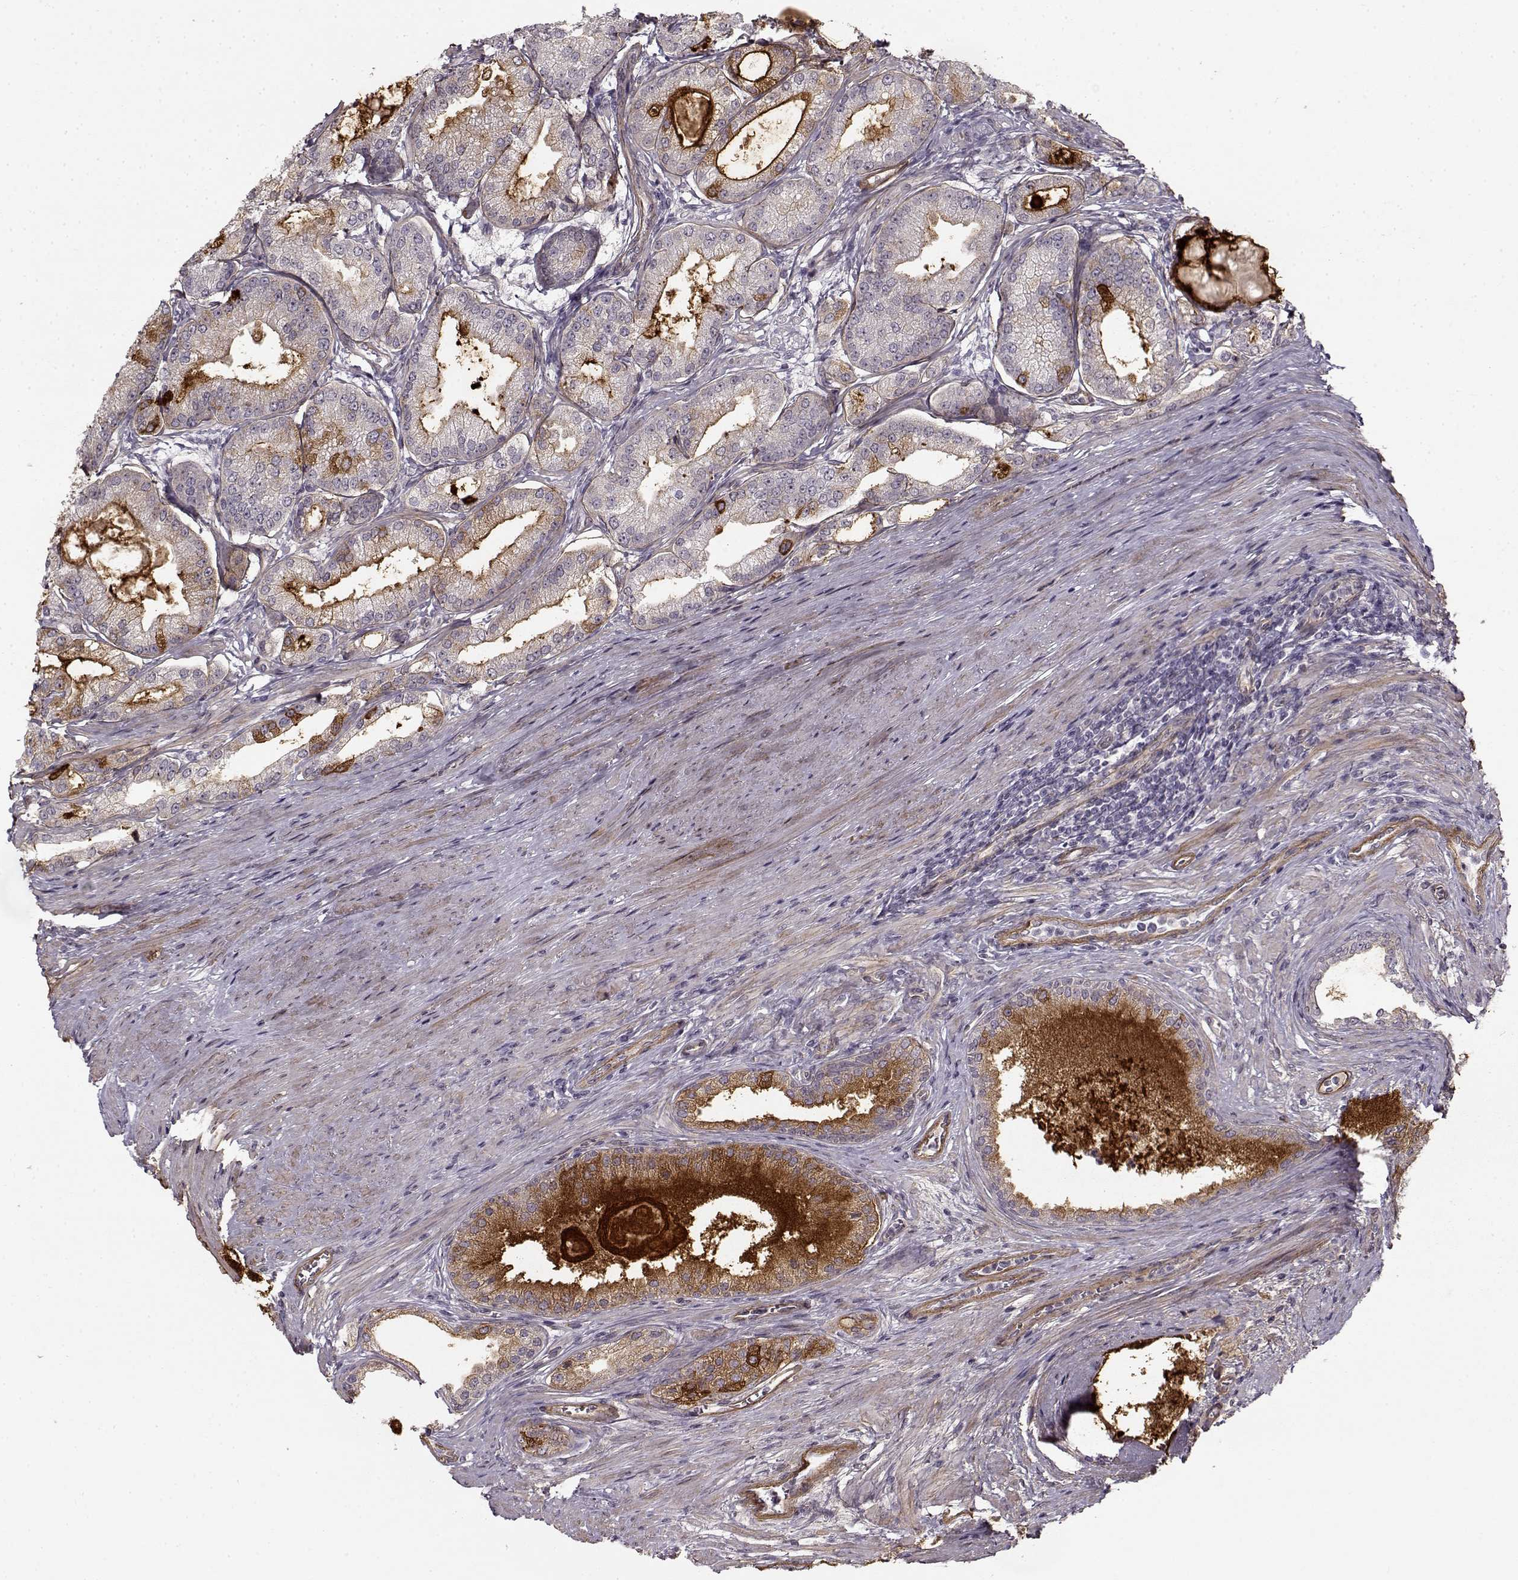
{"staining": {"intensity": "moderate", "quantity": "<25%", "location": "cytoplasmic/membranous"}, "tissue": "prostate cancer", "cell_type": "Tumor cells", "image_type": "cancer", "snomed": [{"axis": "morphology", "description": "Adenocarcinoma, NOS"}, {"axis": "topography", "description": "Prostate and seminal vesicle, NOS"}, {"axis": "topography", "description": "Prostate"}], "caption": "Immunohistochemistry (IHC) image of neoplastic tissue: prostate cancer stained using immunohistochemistry (IHC) displays low levels of moderate protein expression localized specifically in the cytoplasmic/membranous of tumor cells, appearing as a cytoplasmic/membranous brown color.", "gene": "LAMB2", "patient": {"sex": "male", "age": 77}}